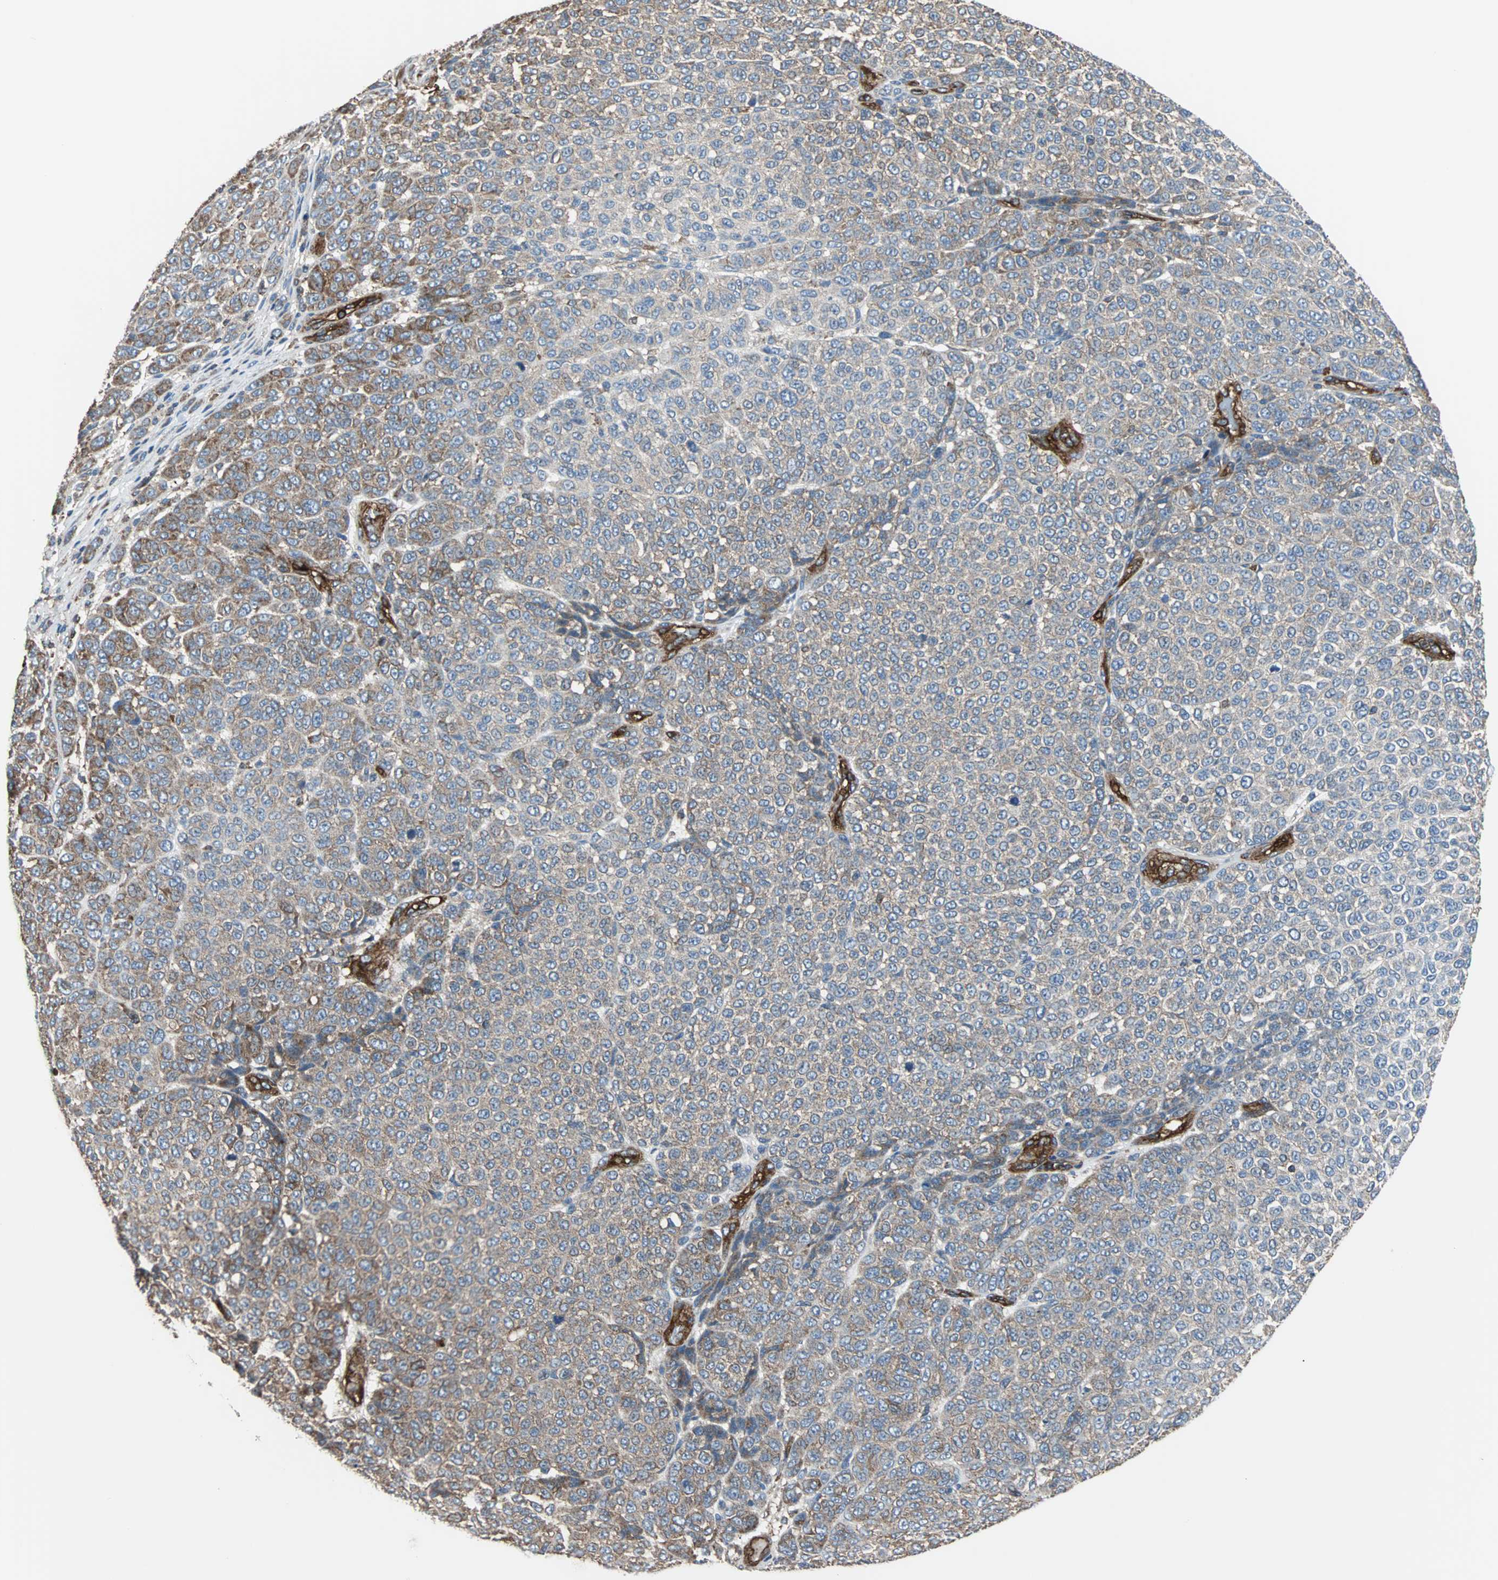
{"staining": {"intensity": "weak", "quantity": ">75%", "location": "cytoplasmic/membranous"}, "tissue": "melanoma", "cell_type": "Tumor cells", "image_type": "cancer", "snomed": [{"axis": "morphology", "description": "Malignant melanoma, NOS"}, {"axis": "topography", "description": "Skin"}], "caption": "Immunohistochemistry (IHC) of malignant melanoma demonstrates low levels of weak cytoplasmic/membranous staining in about >75% of tumor cells.", "gene": "PLCG2", "patient": {"sex": "male", "age": 59}}